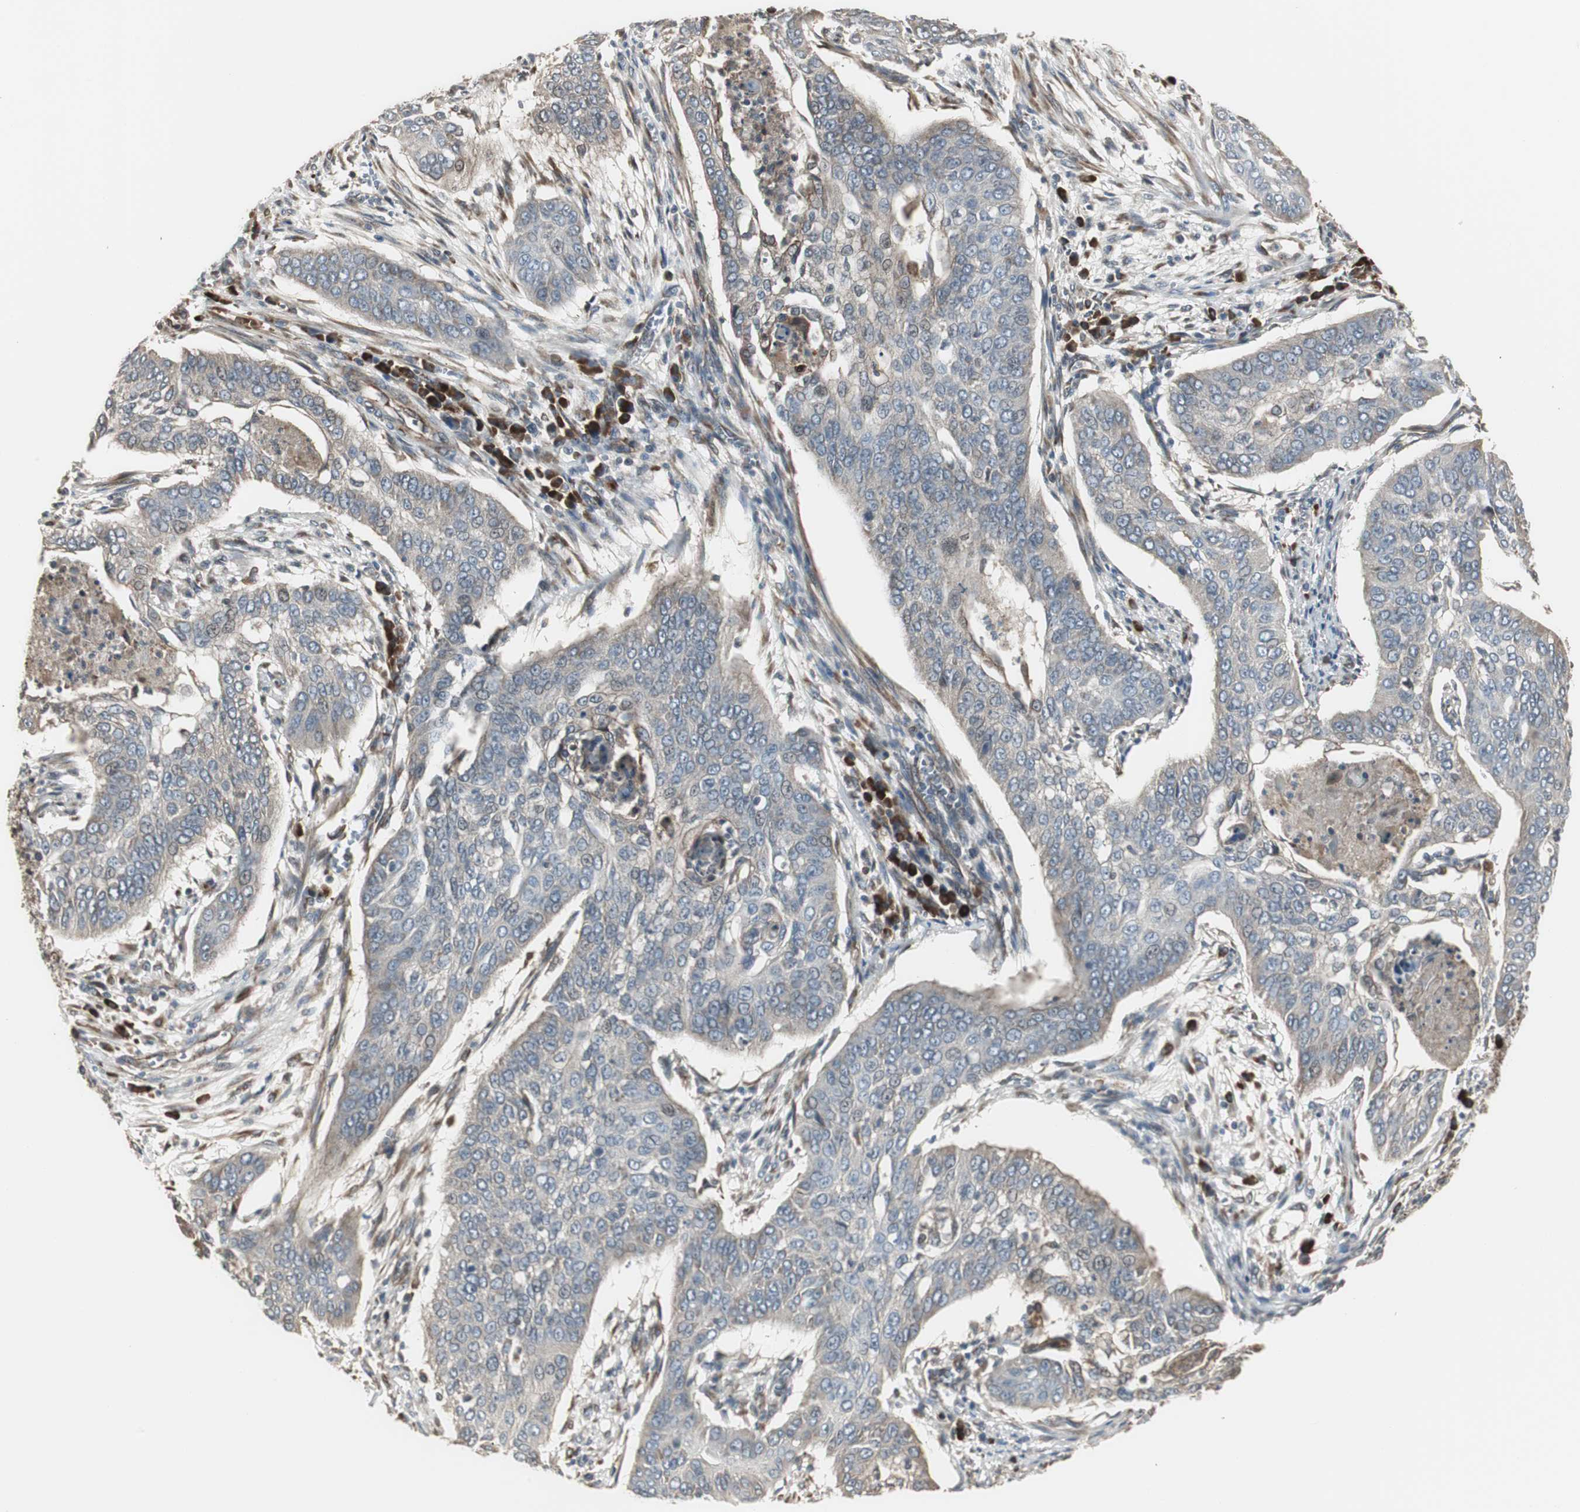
{"staining": {"intensity": "weak", "quantity": "25%-75%", "location": "cytoplasmic/membranous"}, "tissue": "cervical cancer", "cell_type": "Tumor cells", "image_type": "cancer", "snomed": [{"axis": "morphology", "description": "Squamous cell carcinoma, NOS"}, {"axis": "topography", "description": "Cervix"}], "caption": "Cervical squamous cell carcinoma stained for a protein (brown) exhibits weak cytoplasmic/membranous positive positivity in about 25%-75% of tumor cells.", "gene": "CHP1", "patient": {"sex": "female", "age": 39}}